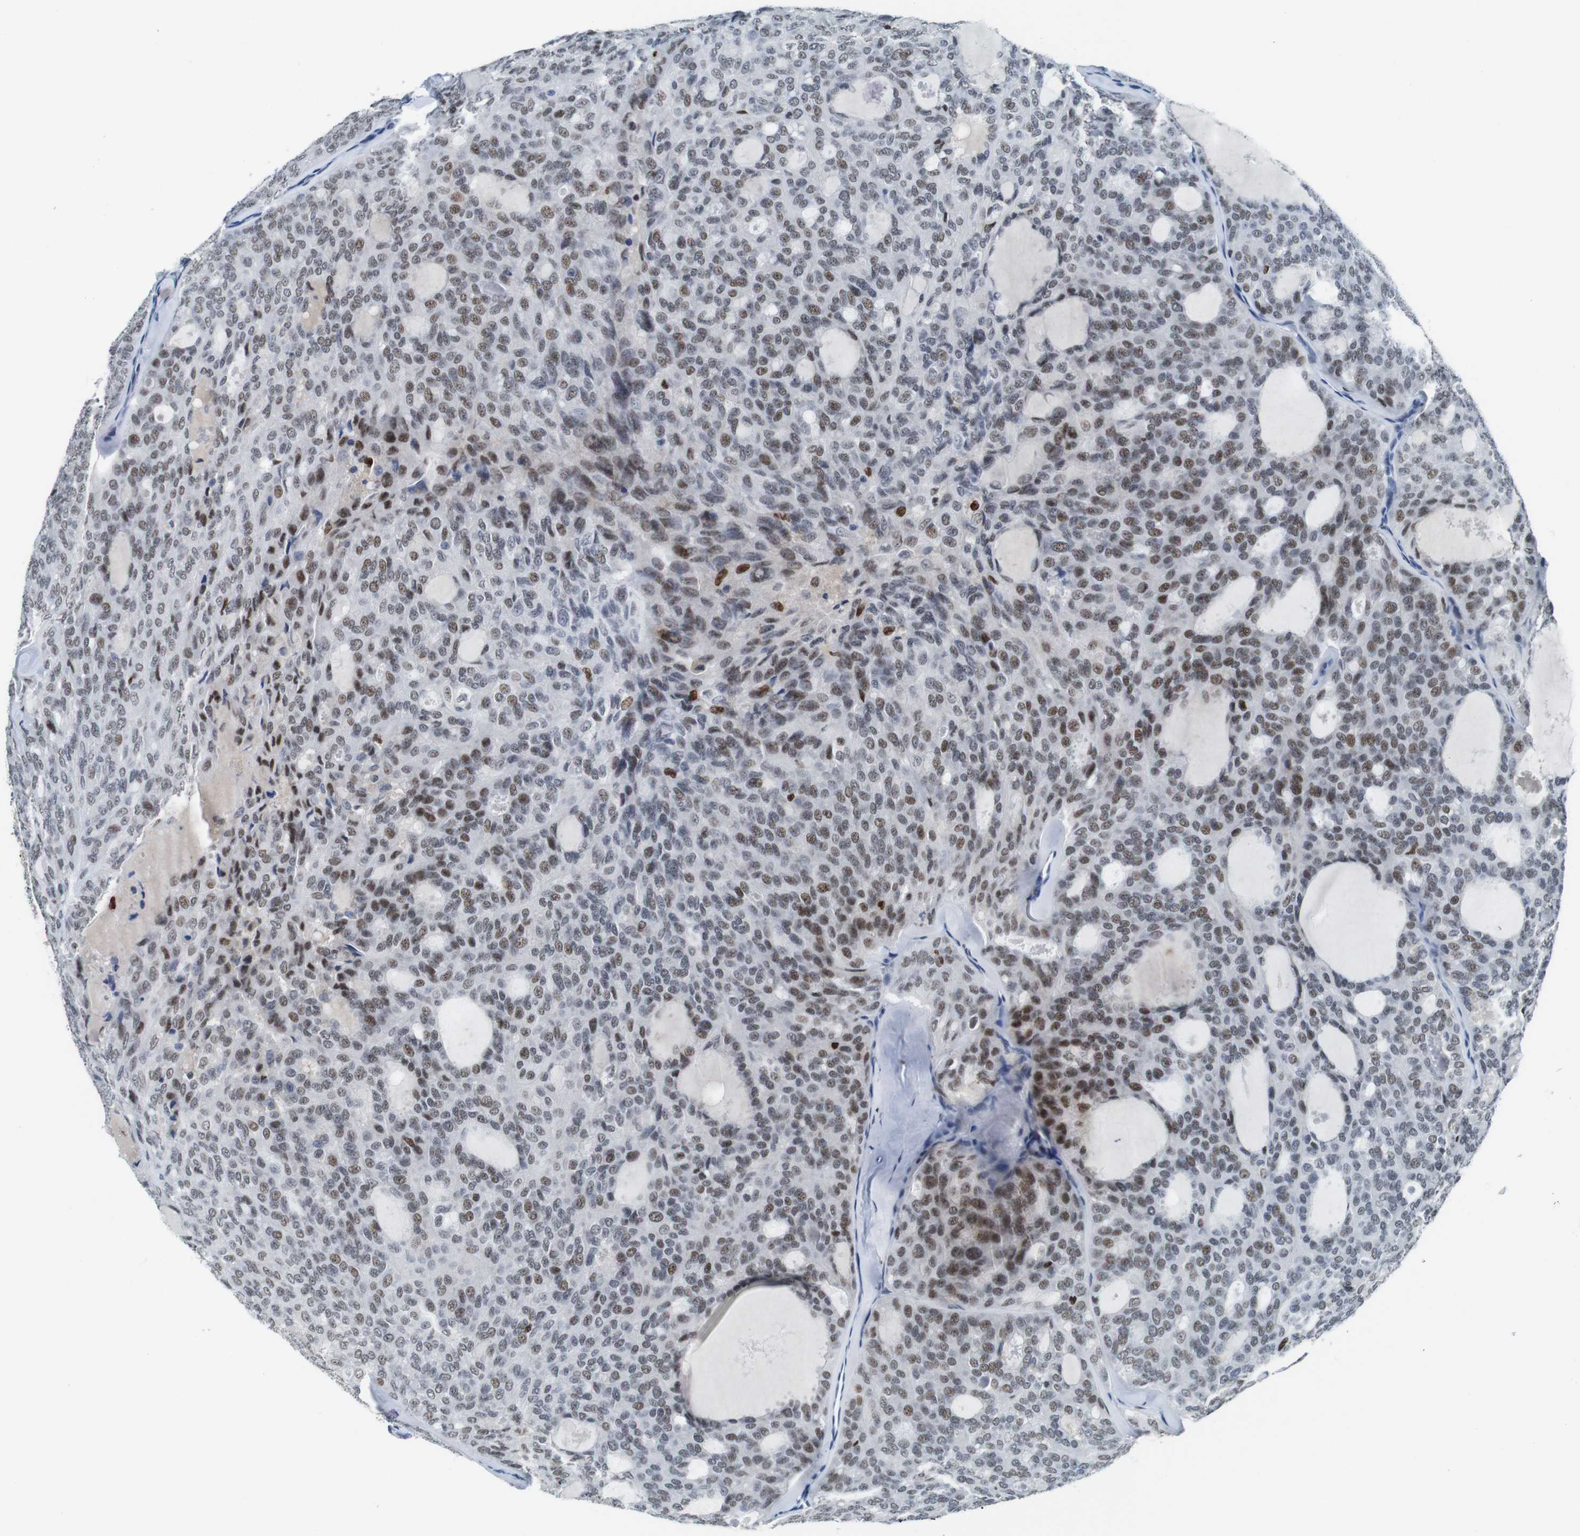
{"staining": {"intensity": "moderate", "quantity": ">75%", "location": "nuclear"}, "tissue": "thyroid cancer", "cell_type": "Tumor cells", "image_type": "cancer", "snomed": [{"axis": "morphology", "description": "Follicular adenoma carcinoma, NOS"}, {"axis": "topography", "description": "Thyroid gland"}], "caption": "A micrograph of human follicular adenoma carcinoma (thyroid) stained for a protein reveals moderate nuclear brown staining in tumor cells.", "gene": "IRF8", "patient": {"sex": "male", "age": 75}}